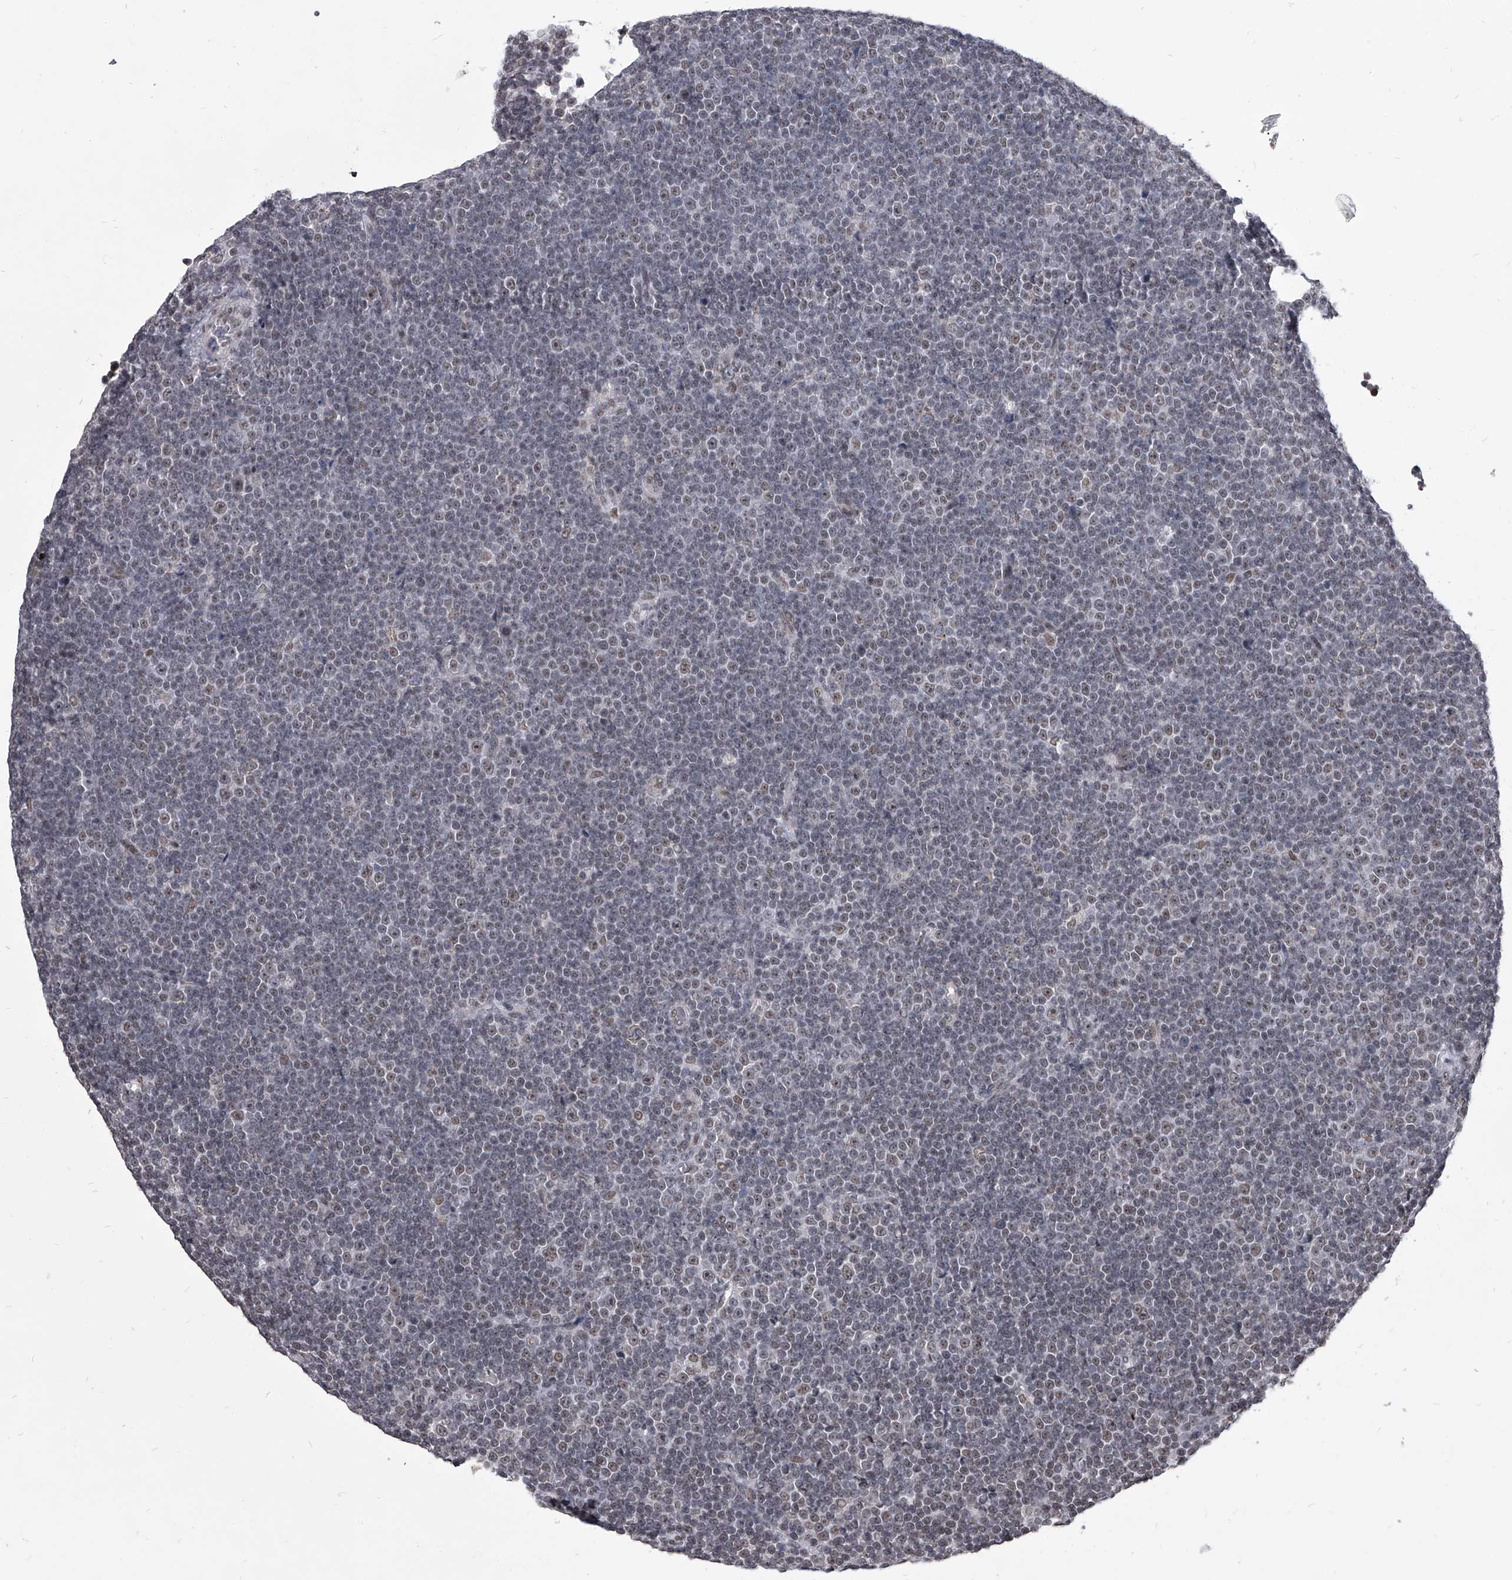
{"staining": {"intensity": "moderate", "quantity": "<25%", "location": "nuclear"}, "tissue": "lymphoma", "cell_type": "Tumor cells", "image_type": "cancer", "snomed": [{"axis": "morphology", "description": "Malignant lymphoma, non-Hodgkin's type, Low grade"}, {"axis": "topography", "description": "Lymph node"}], "caption": "A histopathology image showing moderate nuclear positivity in about <25% of tumor cells in low-grade malignant lymphoma, non-Hodgkin's type, as visualized by brown immunohistochemical staining.", "gene": "PPIL4", "patient": {"sex": "female", "age": 67}}